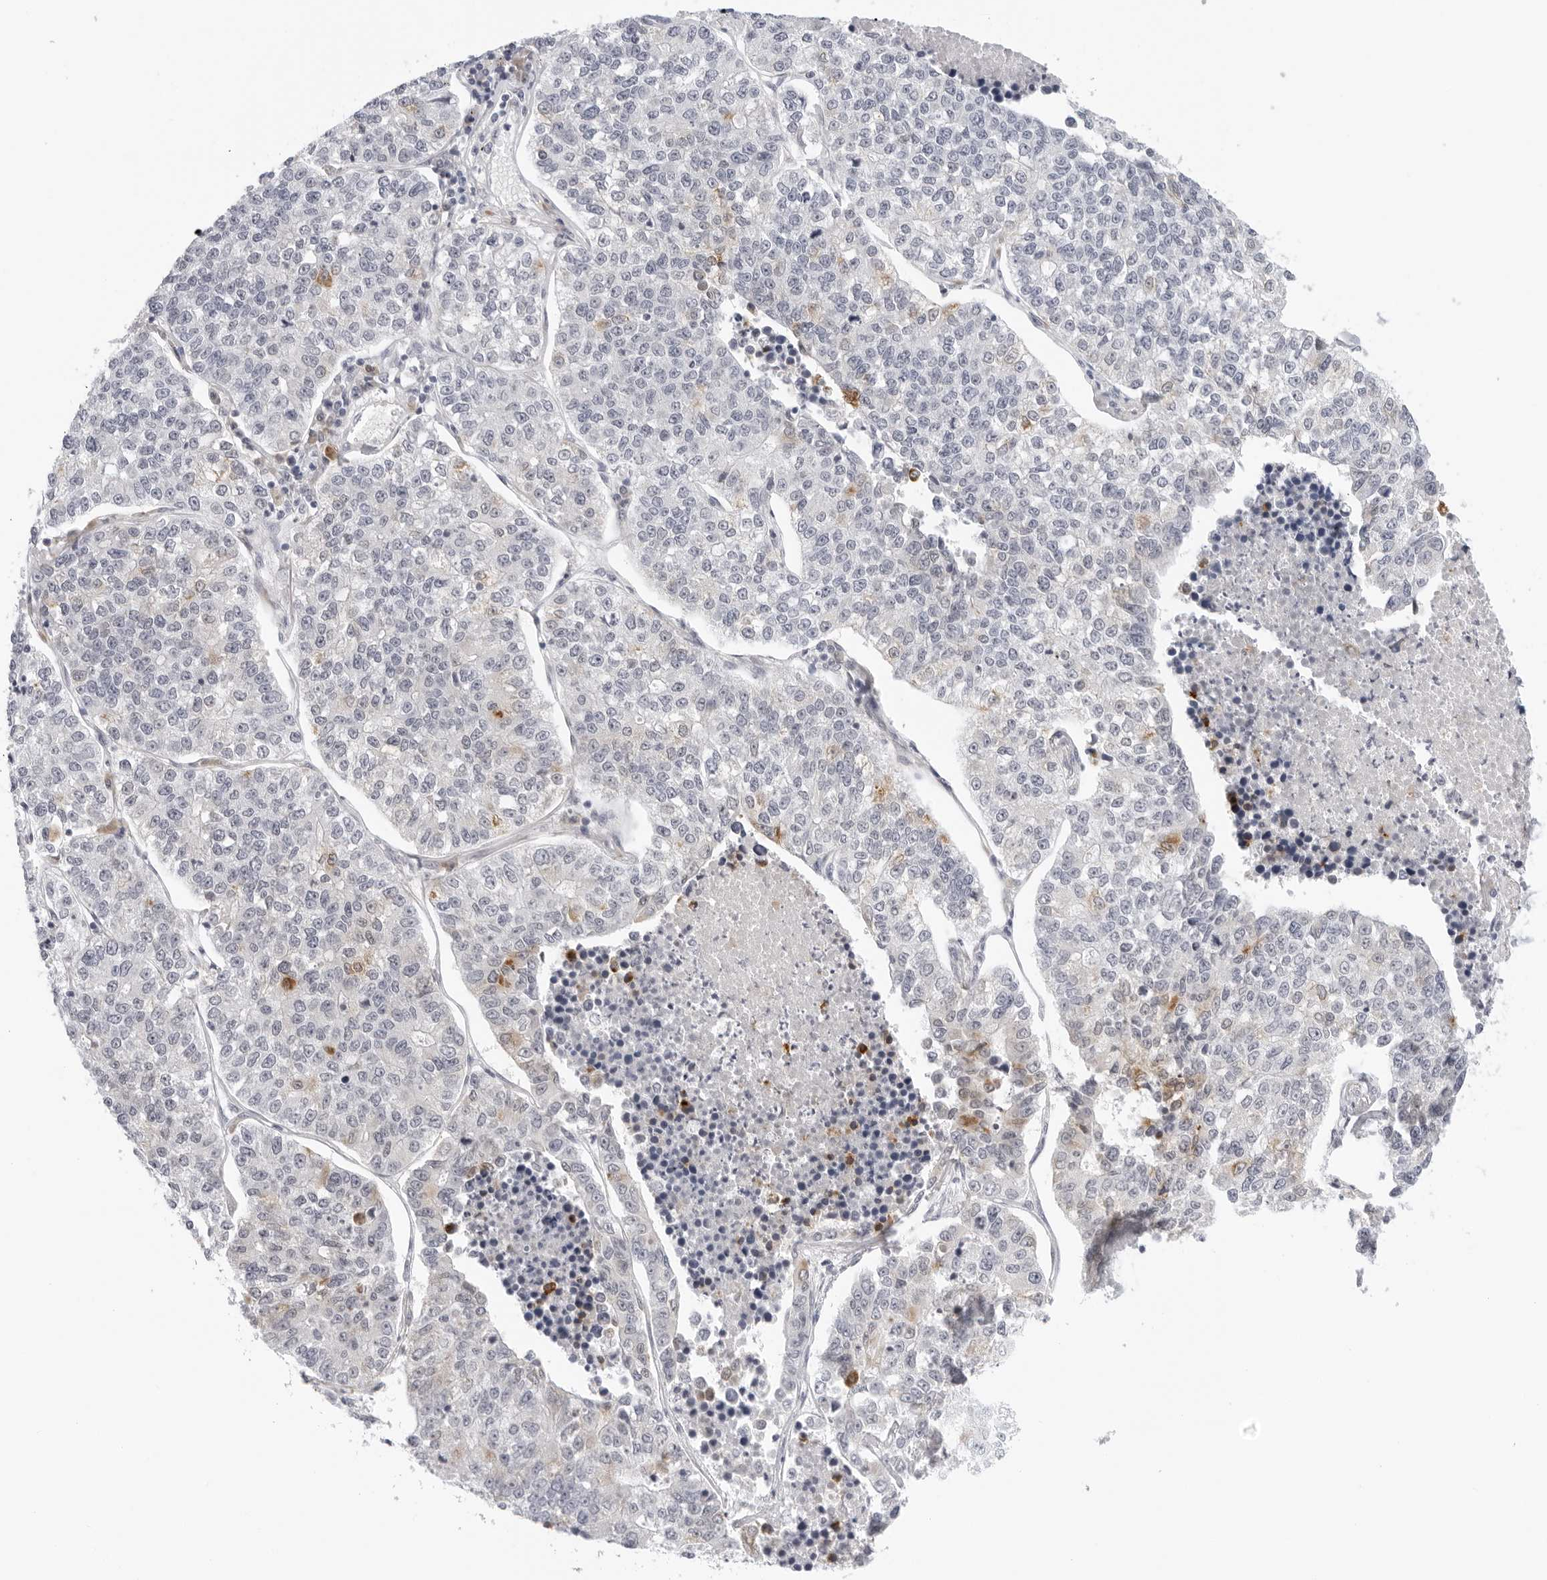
{"staining": {"intensity": "negative", "quantity": "none", "location": "none"}, "tissue": "lung cancer", "cell_type": "Tumor cells", "image_type": "cancer", "snomed": [{"axis": "morphology", "description": "Adenocarcinoma, NOS"}, {"axis": "topography", "description": "Lung"}], "caption": "This photomicrograph is of lung cancer (adenocarcinoma) stained with IHC to label a protein in brown with the nuclei are counter-stained blue. There is no staining in tumor cells.", "gene": "EDN2", "patient": {"sex": "male", "age": 49}}